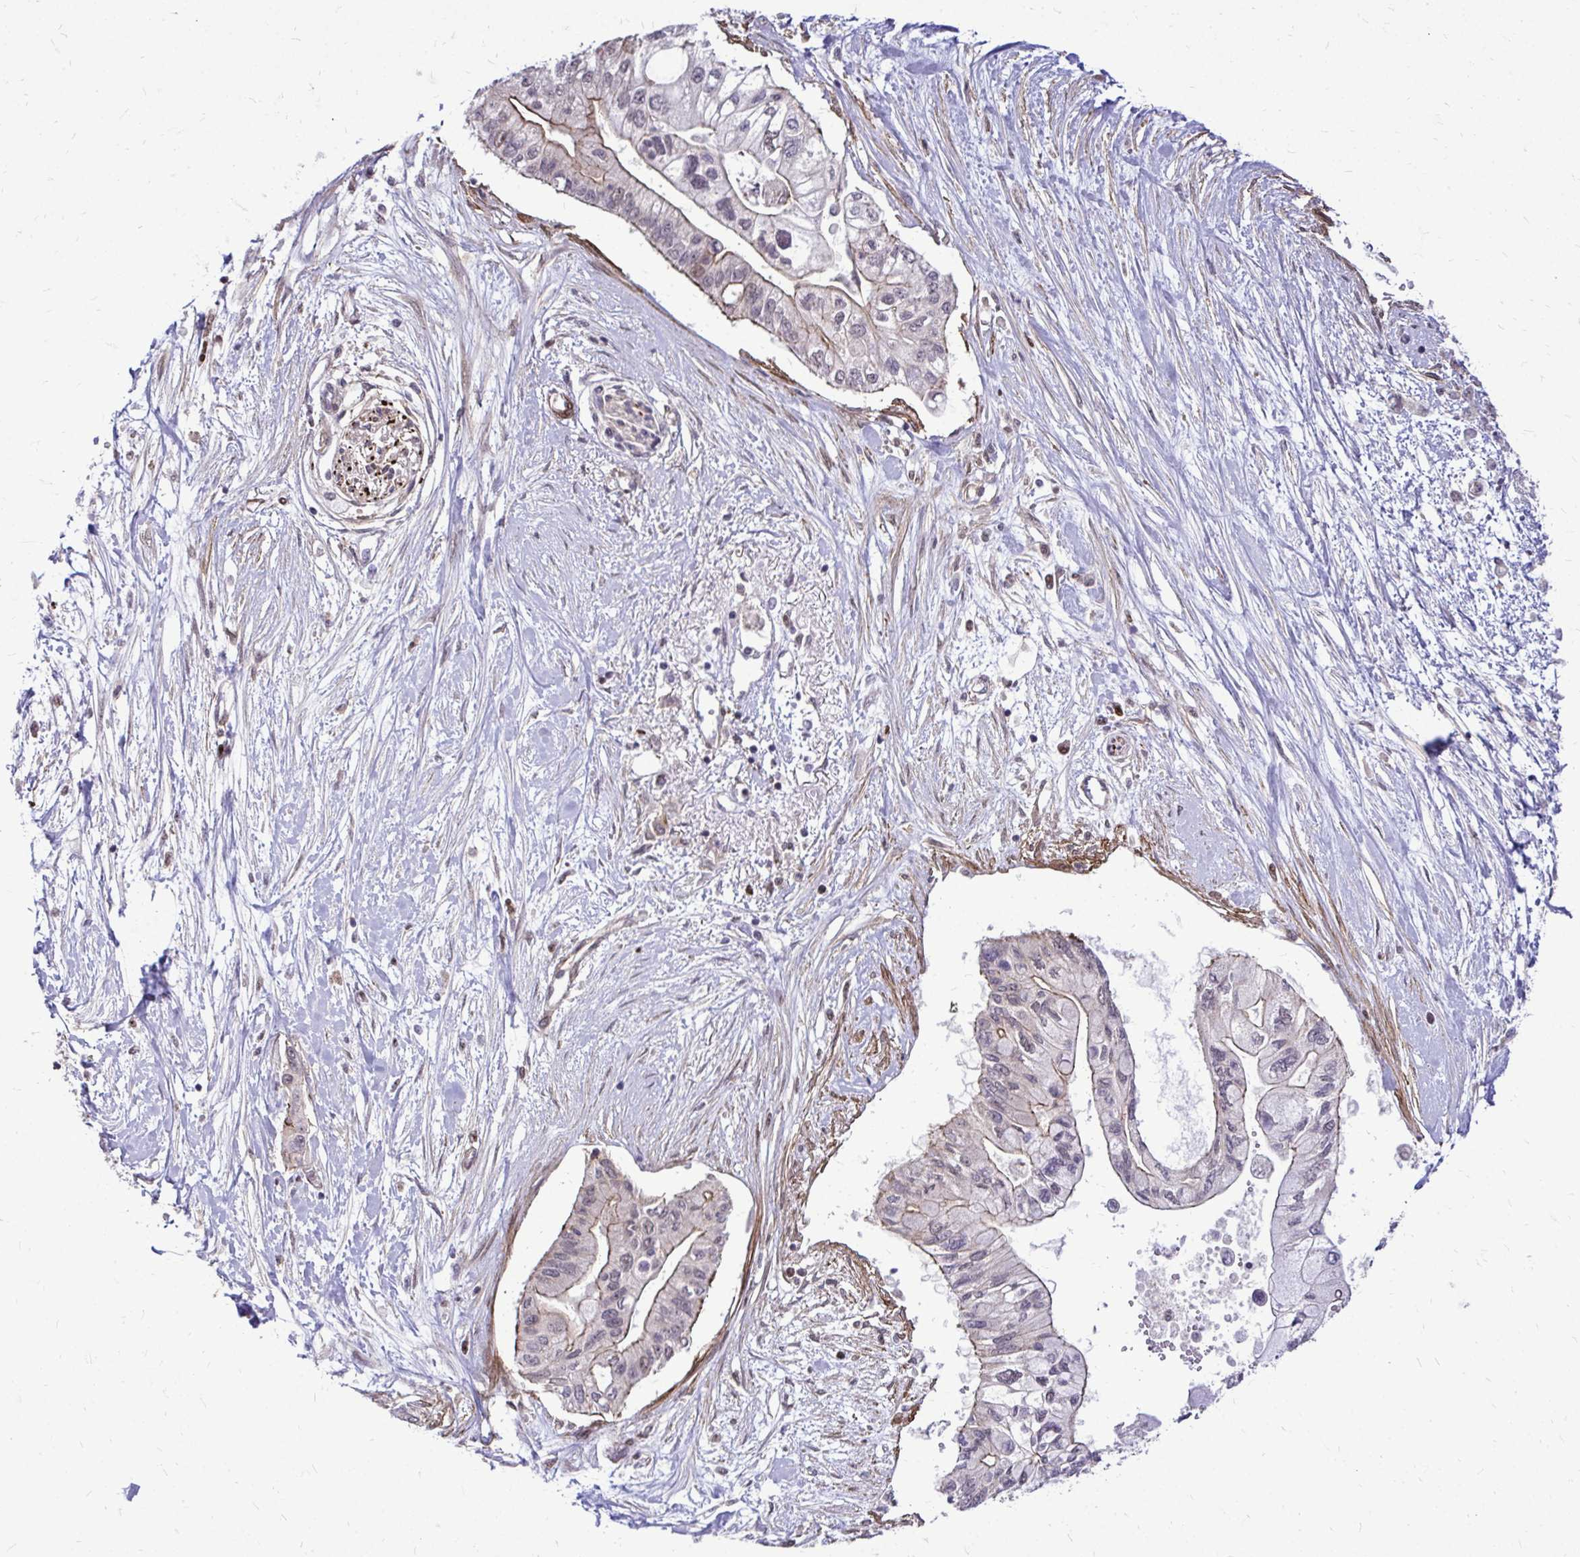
{"staining": {"intensity": "weak", "quantity": "<25%", "location": "cytoplasmic/membranous"}, "tissue": "pancreatic cancer", "cell_type": "Tumor cells", "image_type": "cancer", "snomed": [{"axis": "morphology", "description": "Adenocarcinoma, NOS"}, {"axis": "topography", "description": "Pancreas"}], "caption": "This histopathology image is of adenocarcinoma (pancreatic) stained with IHC to label a protein in brown with the nuclei are counter-stained blue. There is no expression in tumor cells.", "gene": "TRIP6", "patient": {"sex": "female", "age": 77}}